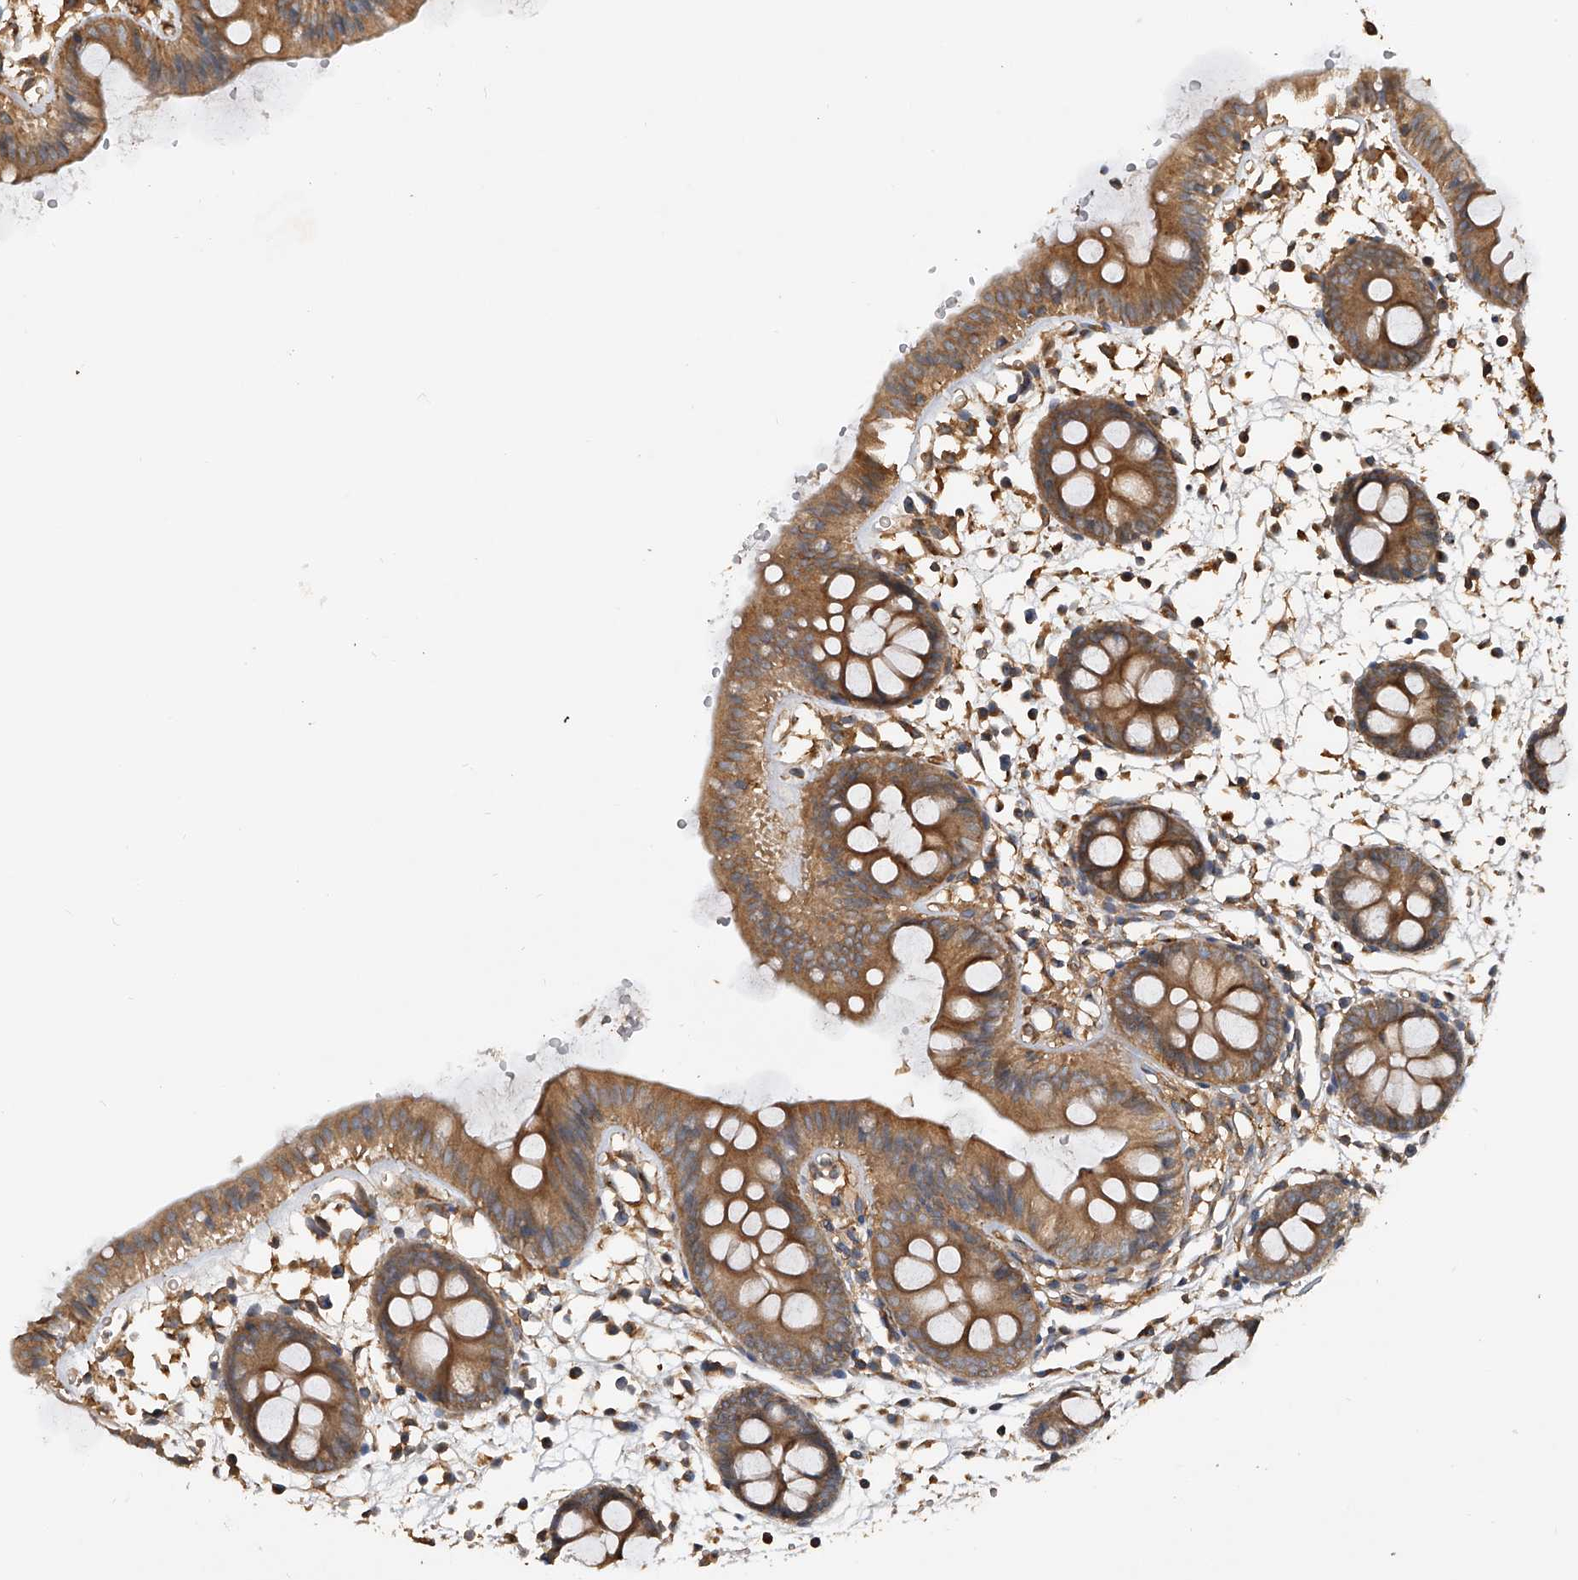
{"staining": {"intensity": "strong", "quantity": ">75%", "location": "cytoplasmic/membranous"}, "tissue": "colon", "cell_type": "Endothelial cells", "image_type": "normal", "snomed": [{"axis": "morphology", "description": "Normal tissue, NOS"}, {"axis": "topography", "description": "Colon"}], "caption": "Normal colon displays strong cytoplasmic/membranous positivity in about >75% of endothelial cells, visualized by immunohistochemistry. (DAB (3,3'-diaminobenzidine) IHC, brown staining for protein, blue staining for nuclei).", "gene": "PTPRA", "patient": {"sex": "male", "age": 56}}